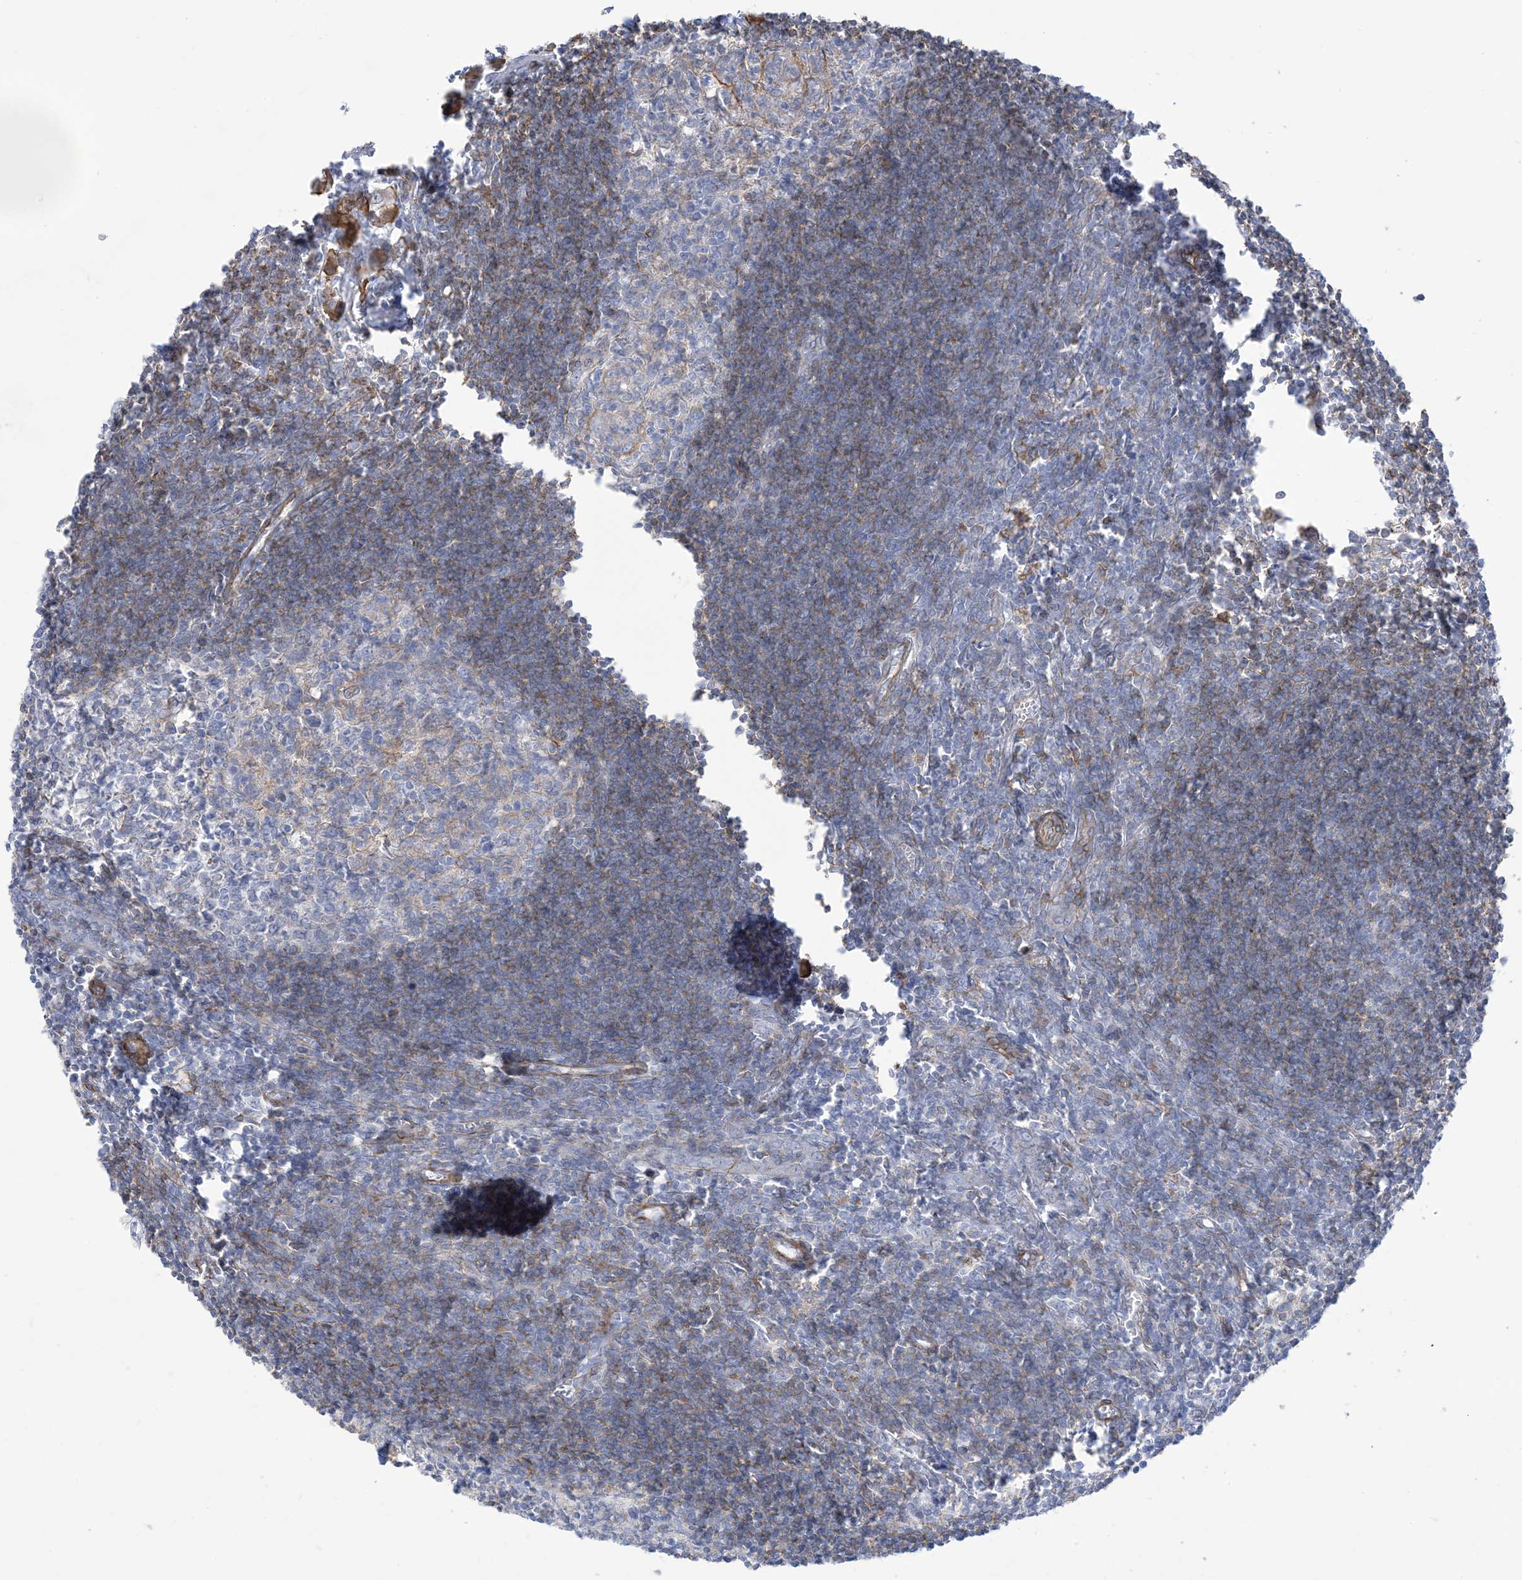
{"staining": {"intensity": "negative", "quantity": "none", "location": "none"}, "tissue": "lymph node", "cell_type": "Germinal center cells", "image_type": "normal", "snomed": [{"axis": "morphology", "description": "Normal tissue, NOS"}, {"axis": "morphology", "description": "Malignant melanoma, Metastatic site"}, {"axis": "topography", "description": "Lymph node"}], "caption": "Normal lymph node was stained to show a protein in brown. There is no significant staining in germinal center cells. (DAB (3,3'-diaminobenzidine) immunohistochemistry (IHC) visualized using brightfield microscopy, high magnification).", "gene": "B3GNT7", "patient": {"sex": "male", "age": 41}}